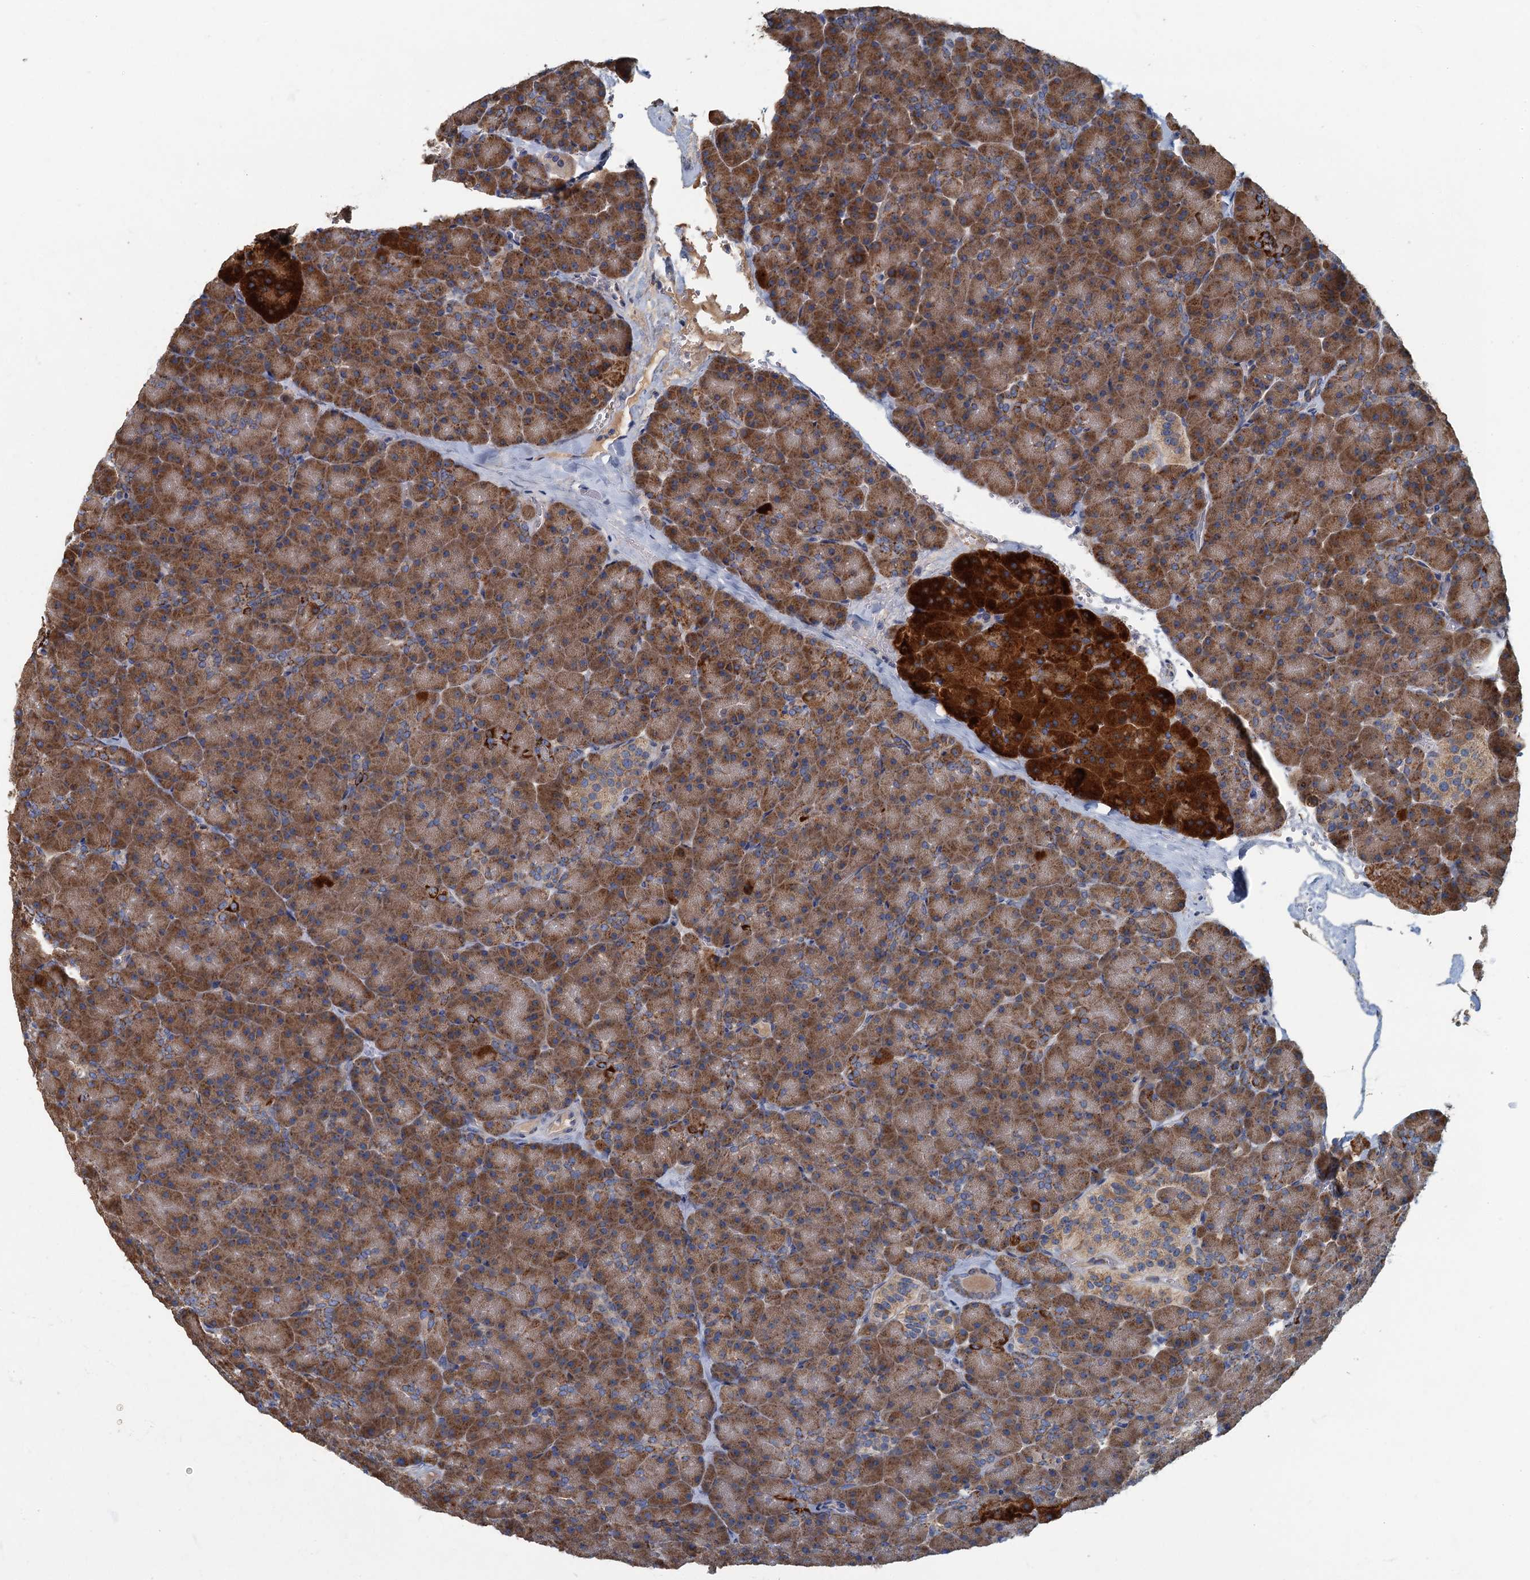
{"staining": {"intensity": "strong", "quantity": ">75%", "location": "cytoplasmic/membranous"}, "tissue": "pancreas", "cell_type": "Exocrine glandular cells", "image_type": "normal", "snomed": [{"axis": "morphology", "description": "Normal tissue, NOS"}, {"axis": "topography", "description": "Pancreas"}], "caption": "High-power microscopy captured an immunohistochemistry (IHC) histopathology image of unremarkable pancreas, revealing strong cytoplasmic/membranous expression in approximately >75% of exocrine glandular cells.", "gene": "SPDYC", "patient": {"sex": "male", "age": 36}}